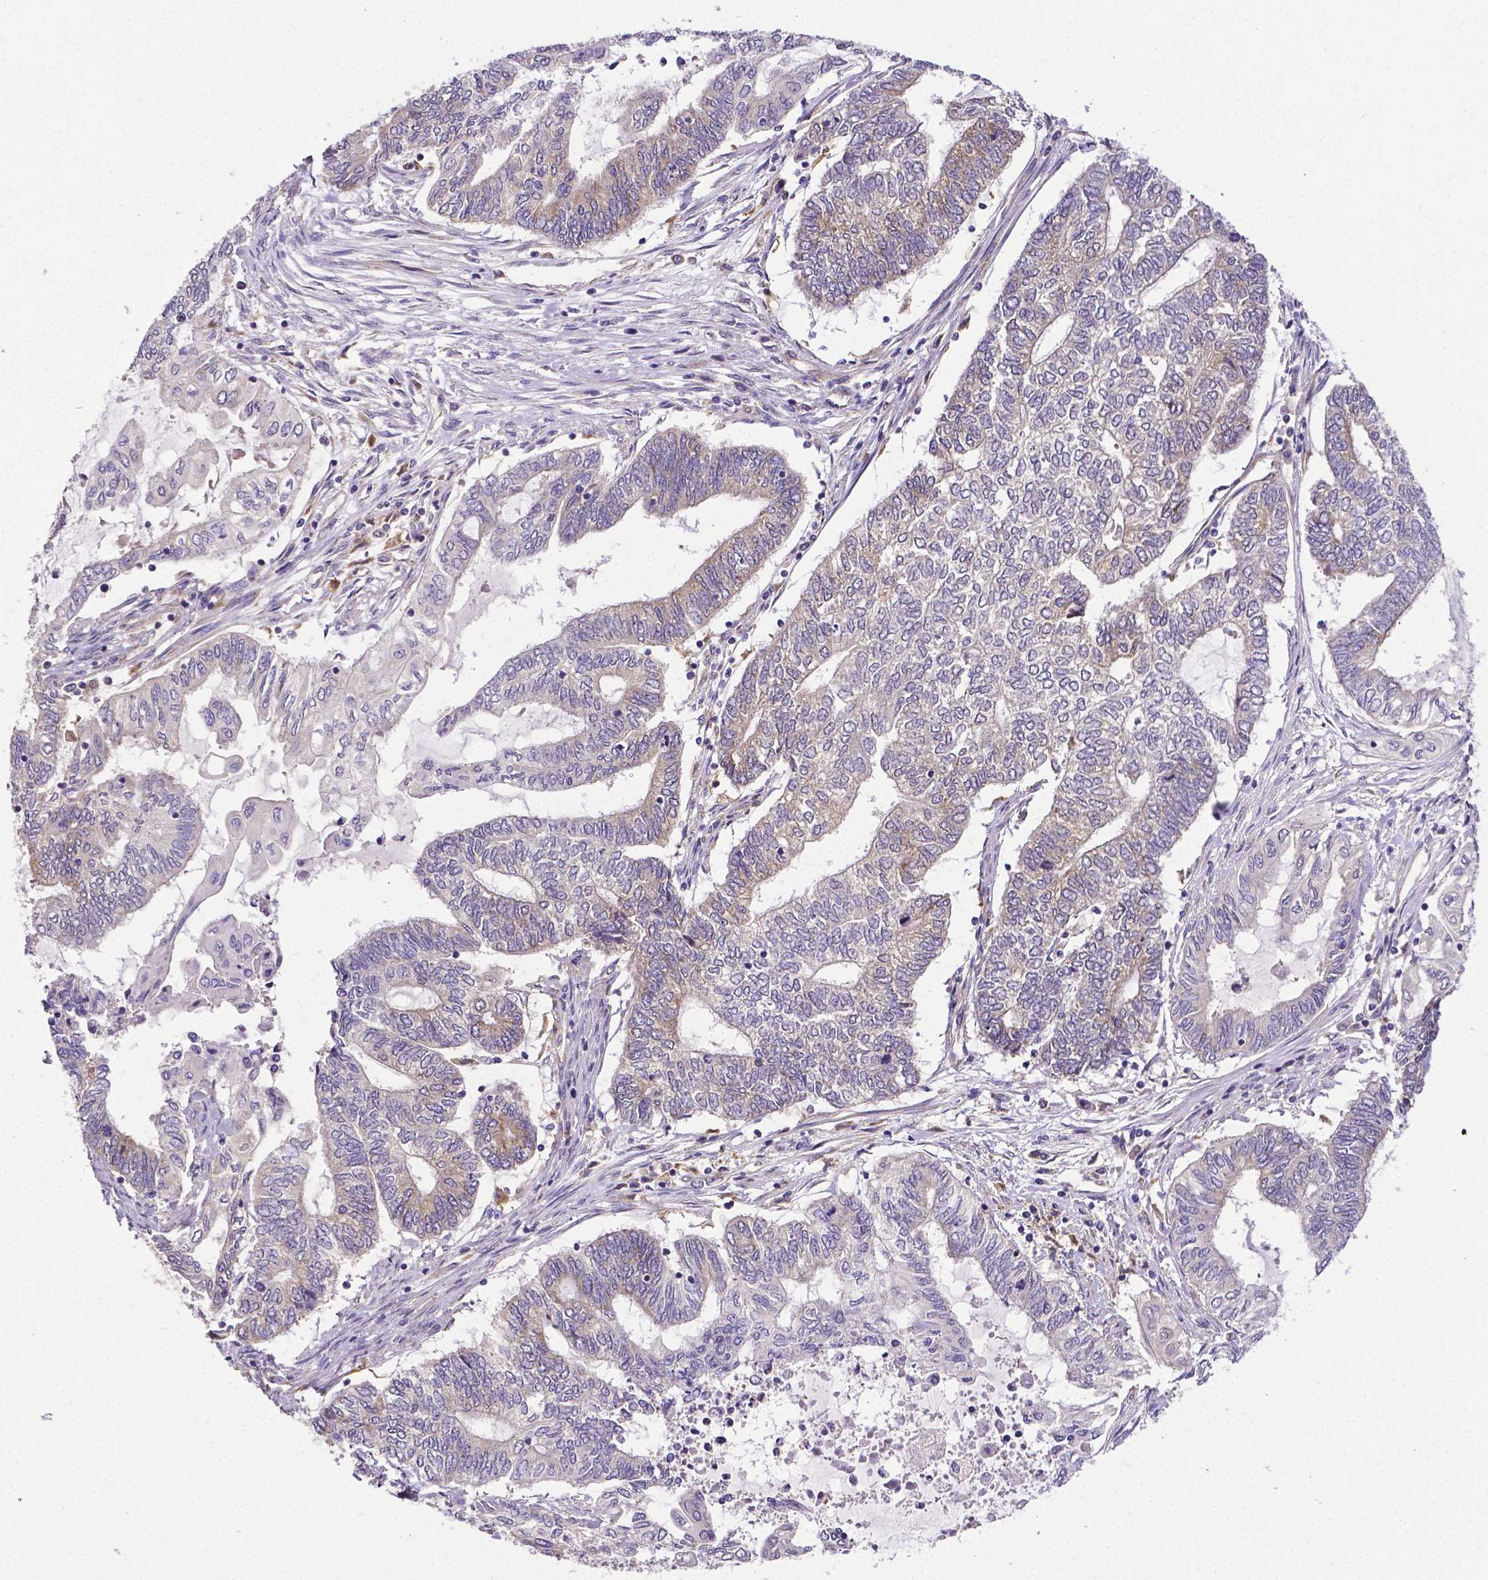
{"staining": {"intensity": "weak", "quantity": "<25%", "location": "cytoplasmic/membranous"}, "tissue": "endometrial cancer", "cell_type": "Tumor cells", "image_type": "cancer", "snomed": [{"axis": "morphology", "description": "Adenocarcinoma, NOS"}, {"axis": "topography", "description": "Uterus"}, {"axis": "topography", "description": "Endometrium"}], "caption": "Human adenocarcinoma (endometrial) stained for a protein using immunohistochemistry (IHC) reveals no staining in tumor cells.", "gene": "DICER1", "patient": {"sex": "female", "age": 70}}